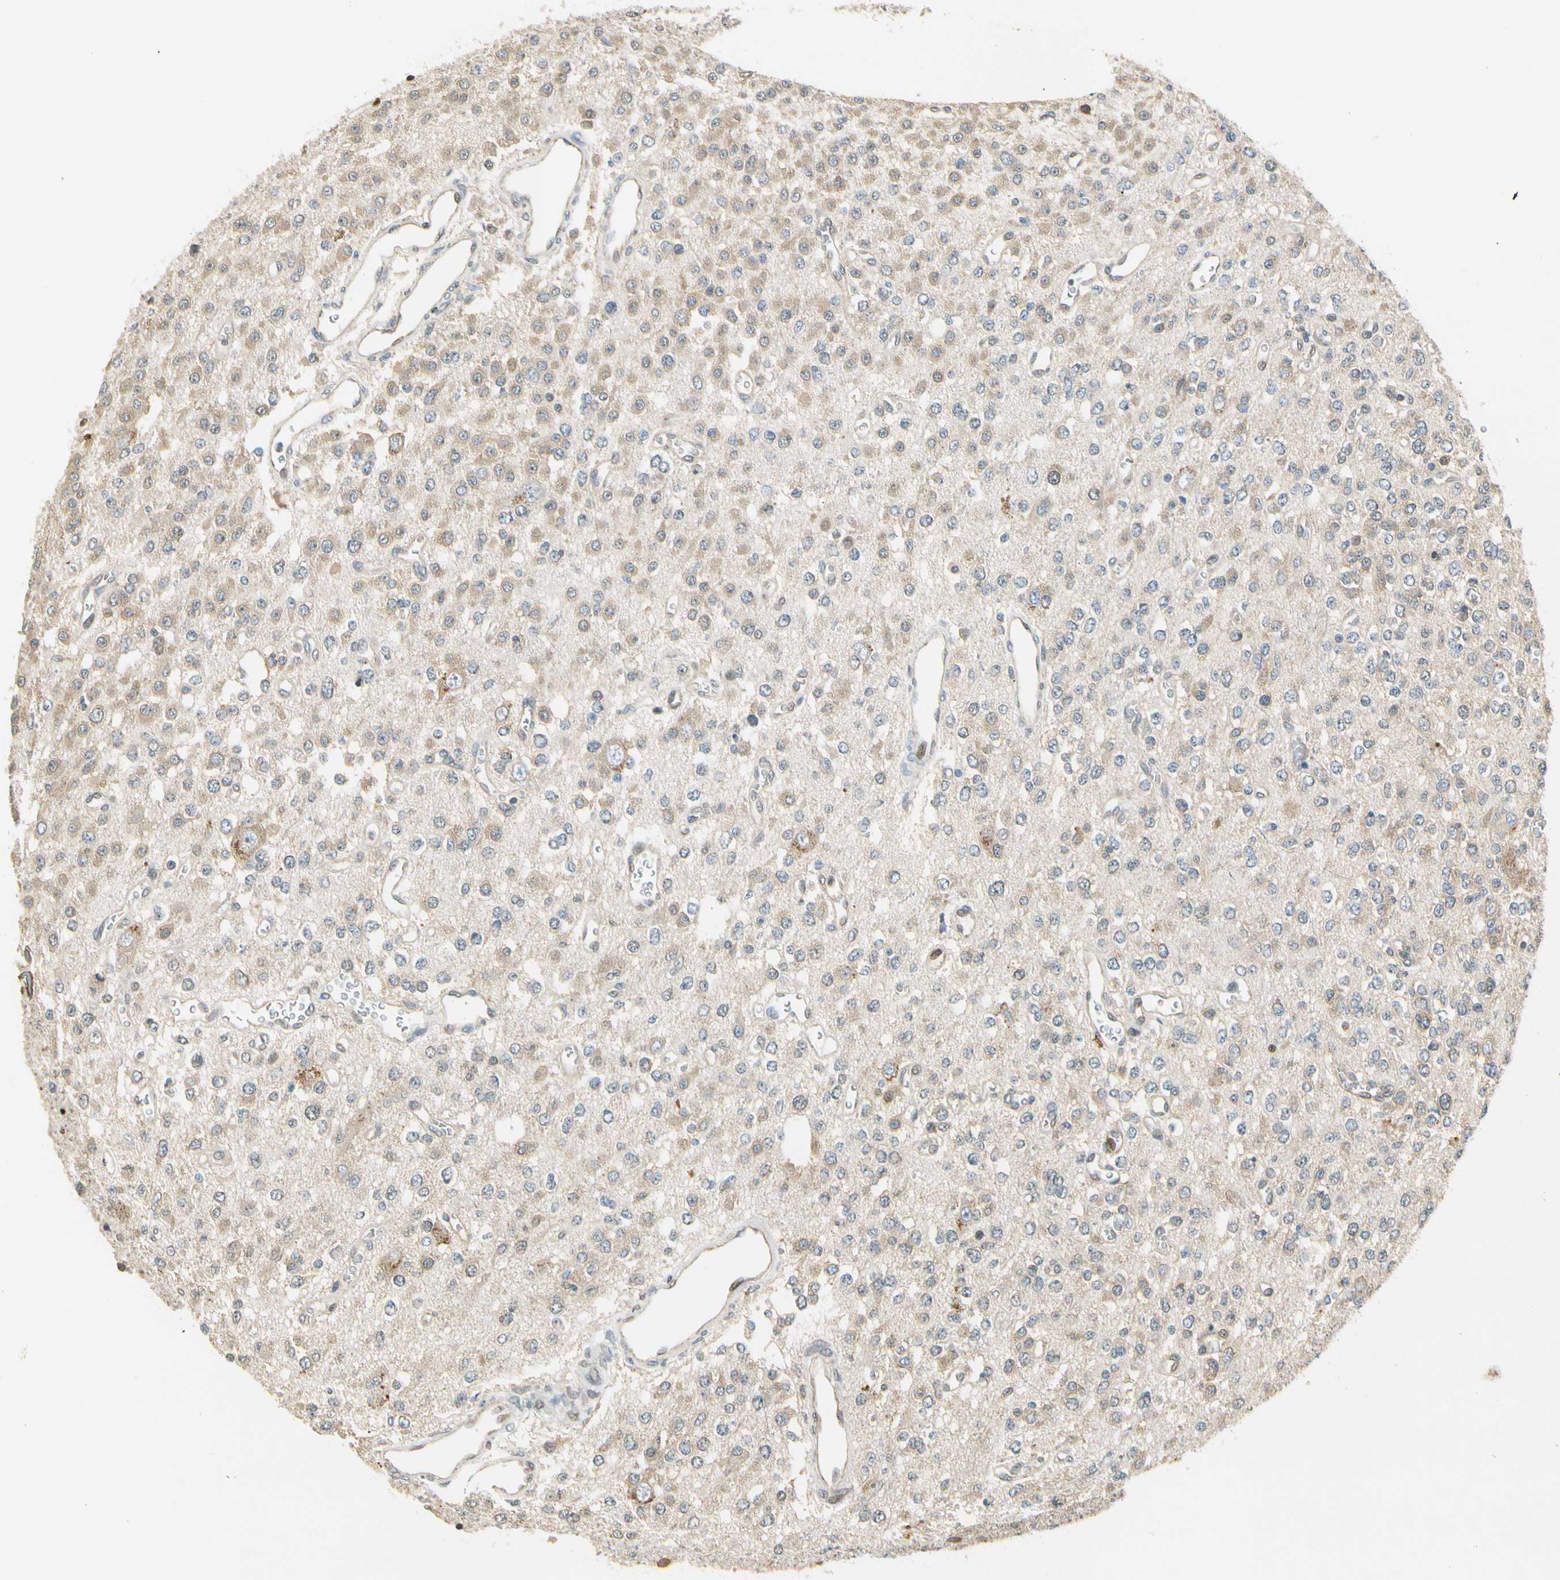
{"staining": {"intensity": "weak", "quantity": ">75%", "location": "cytoplasmic/membranous"}, "tissue": "glioma", "cell_type": "Tumor cells", "image_type": "cancer", "snomed": [{"axis": "morphology", "description": "Glioma, malignant, Low grade"}, {"axis": "topography", "description": "Brain"}], "caption": "IHC (DAB) staining of human malignant glioma (low-grade) displays weak cytoplasmic/membranous protein expression in approximately >75% of tumor cells. The staining was performed using DAB (3,3'-diaminobenzidine) to visualize the protein expression in brown, while the nuclei were stained in blue with hematoxylin (Magnification: 20x).", "gene": "EIF1AX", "patient": {"sex": "male", "age": 38}}